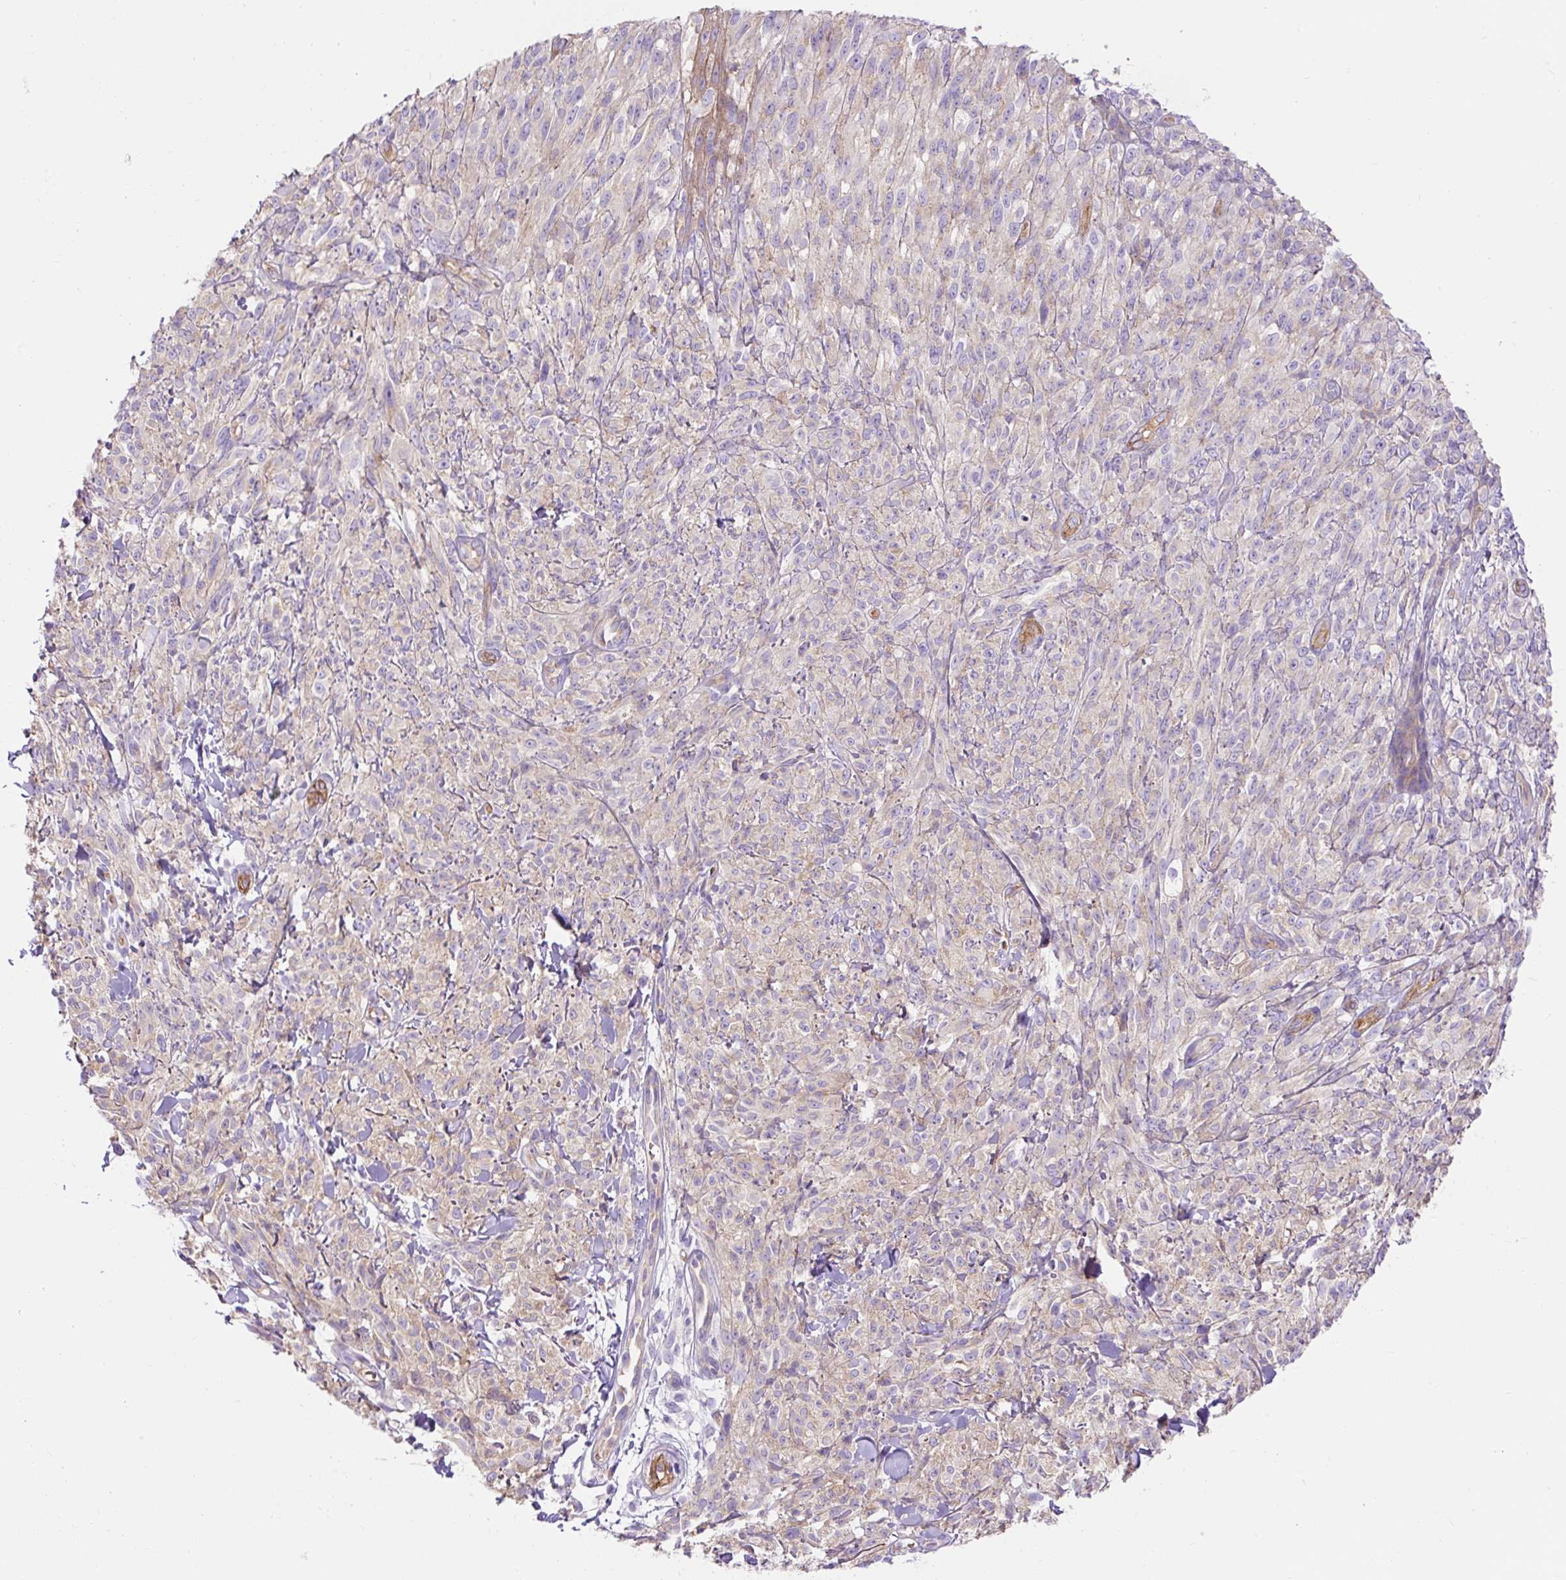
{"staining": {"intensity": "negative", "quantity": "none", "location": "none"}, "tissue": "melanoma", "cell_type": "Tumor cells", "image_type": "cancer", "snomed": [{"axis": "morphology", "description": "Malignant melanoma, NOS"}, {"axis": "topography", "description": "Skin of upper arm"}], "caption": "Tumor cells show no significant expression in malignant melanoma.", "gene": "HIP1R", "patient": {"sex": "female", "age": 65}}